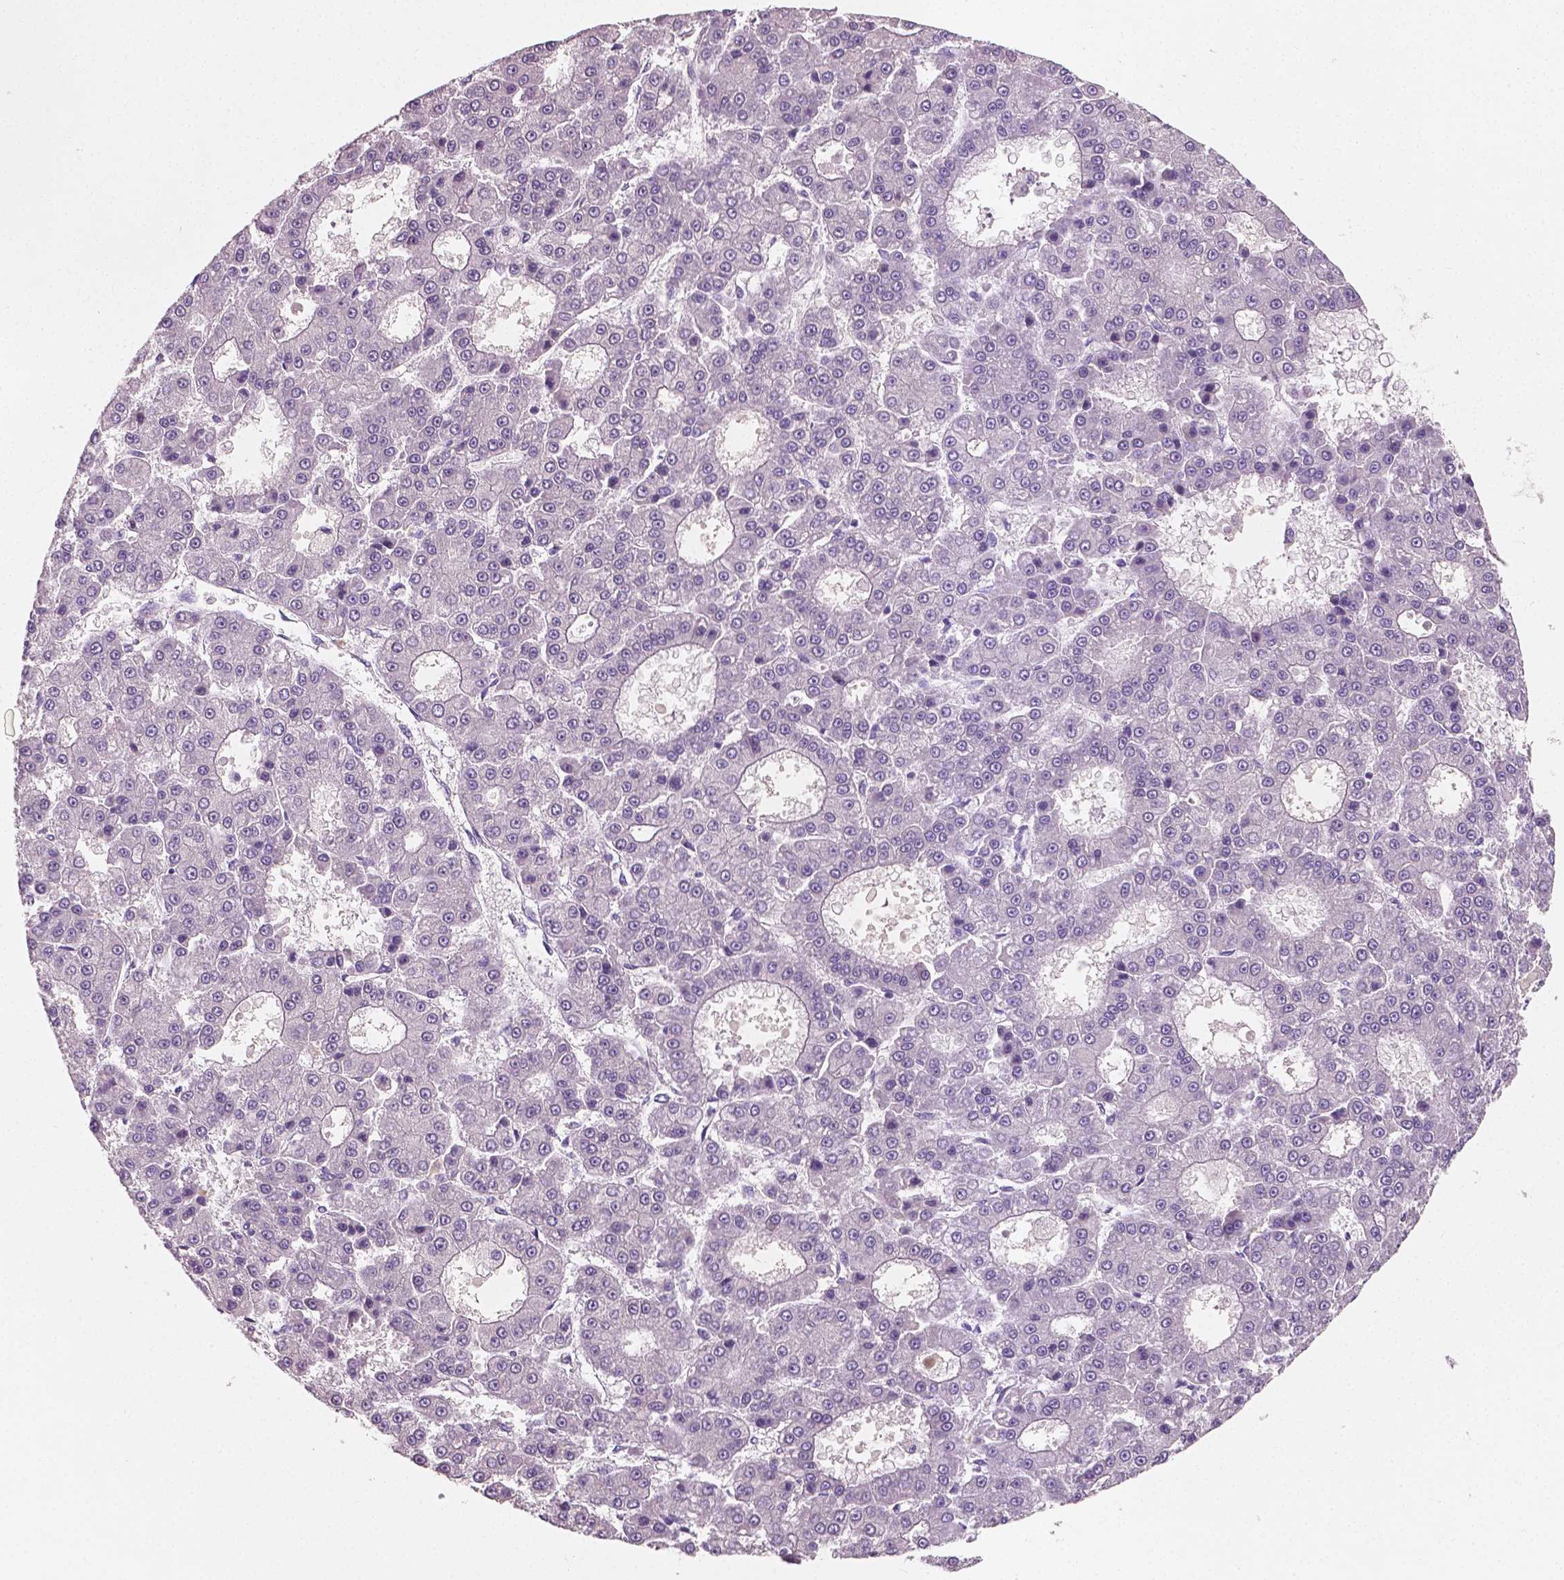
{"staining": {"intensity": "negative", "quantity": "none", "location": "none"}, "tissue": "liver cancer", "cell_type": "Tumor cells", "image_type": "cancer", "snomed": [{"axis": "morphology", "description": "Carcinoma, Hepatocellular, NOS"}, {"axis": "topography", "description": "Liver"}], "caption": "A photomicrograph of liver cancer (hepatocellular carcinoma) stained for a protein shows no brown staining in tumor cells. The staining was performed using DAB to visualize the protein expression in brown, while the nuclei were stained in blue with hematoxylin (Magnification: 20x).", "gene": "LSM14B", "patient": {"sex": "male", "age": 70}}